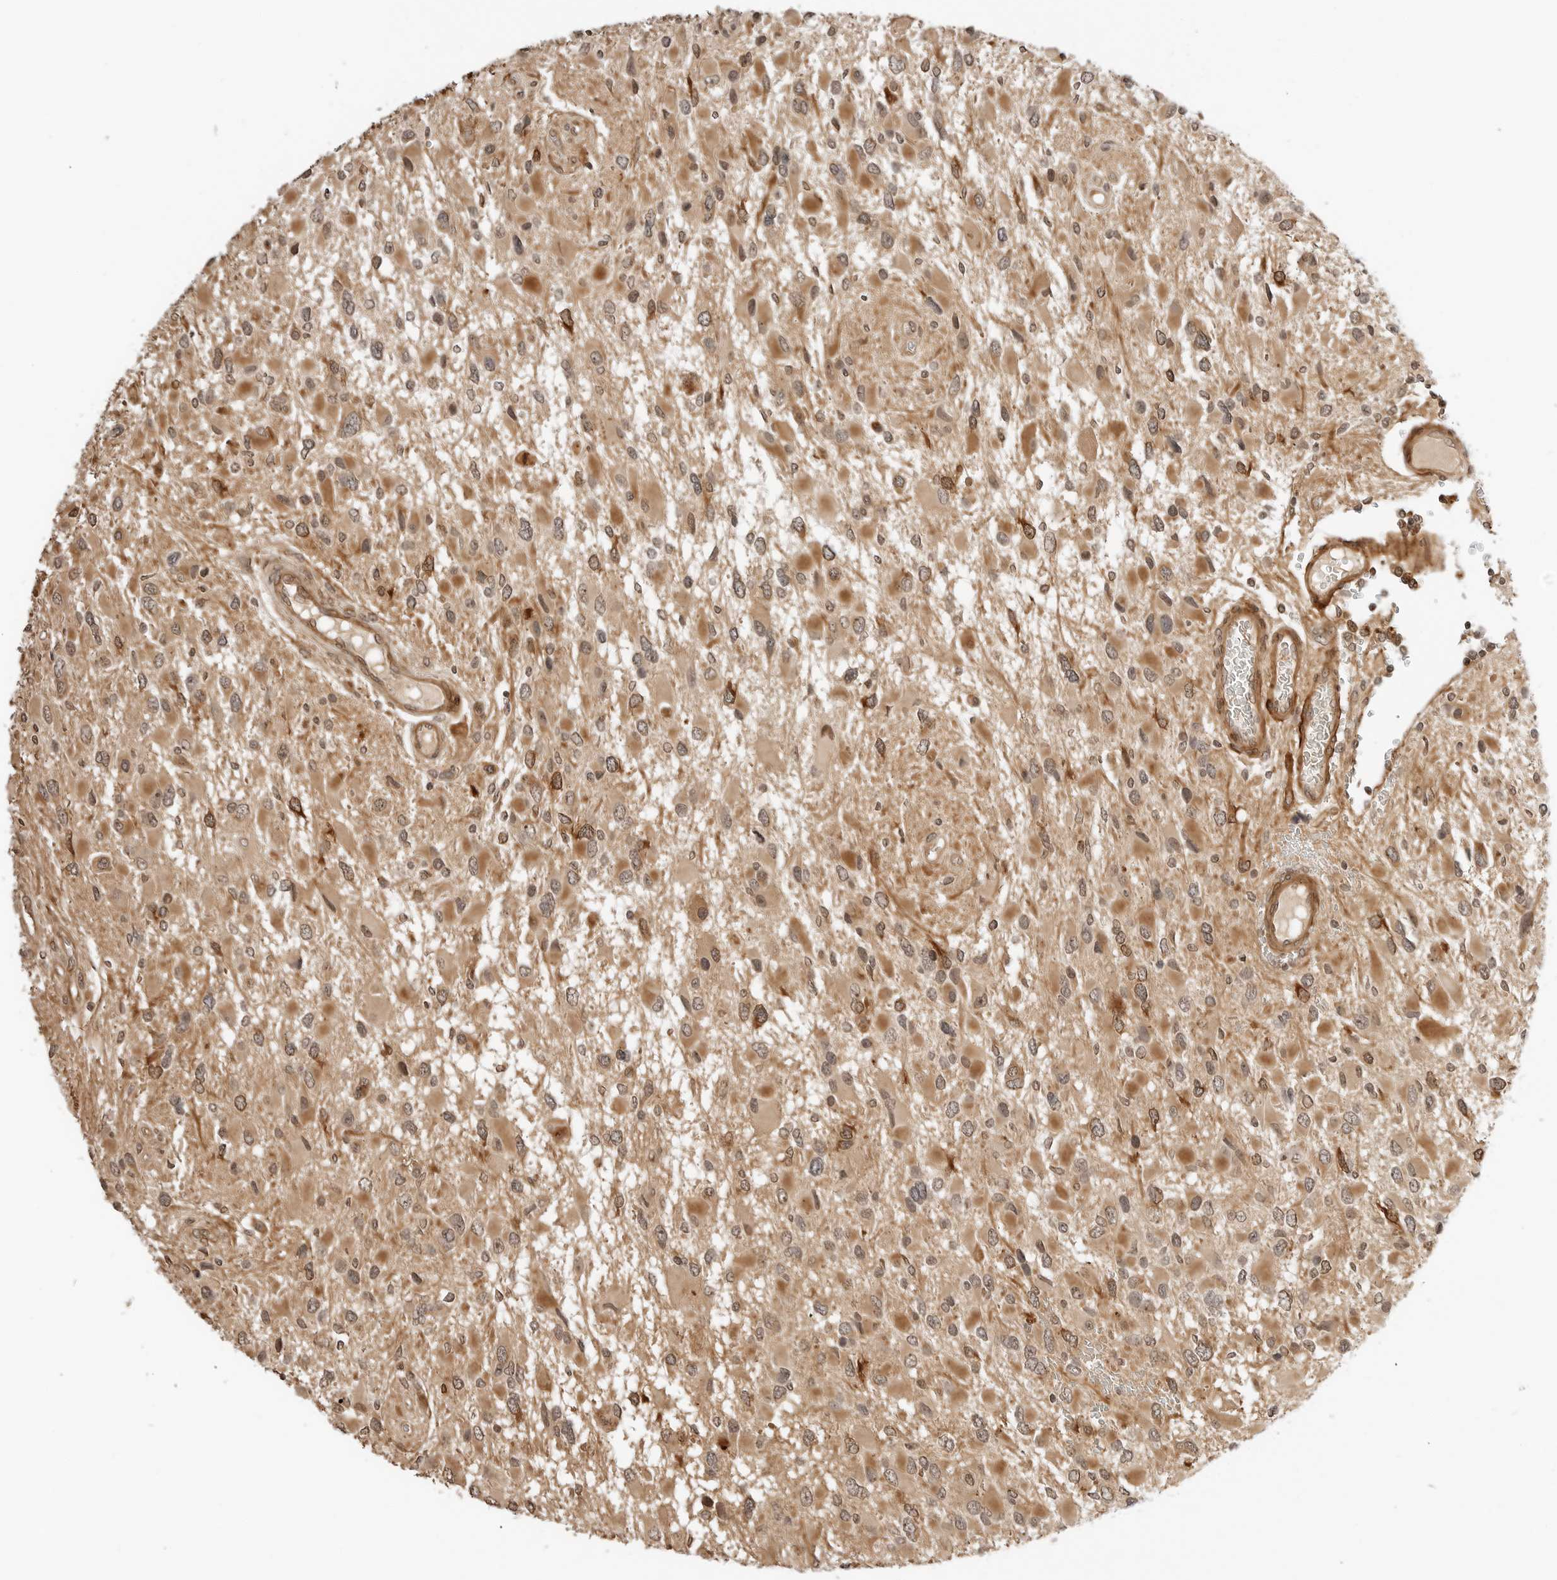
{"staining": {"intensity": "moderate", "quantity": ">75%", "location": "cytoplasmic/membranous,nuclear"}, "tissue": "glioma", "cell_type": "Tumor cells", "image_type": "cancer", "snomed": [{"axis": "morphology", "description": "Glioma, malignant, High grade"}, {"axis": "topography", "description": "Brain"}], "caption": "Tumor cells exhibit medium levels of moderate cytoplasmic/membranous and nuclear positivity in about >75% of cells in human glioma.", "gene": "GEM", "patient": {"sex": "male", "age": 53}}